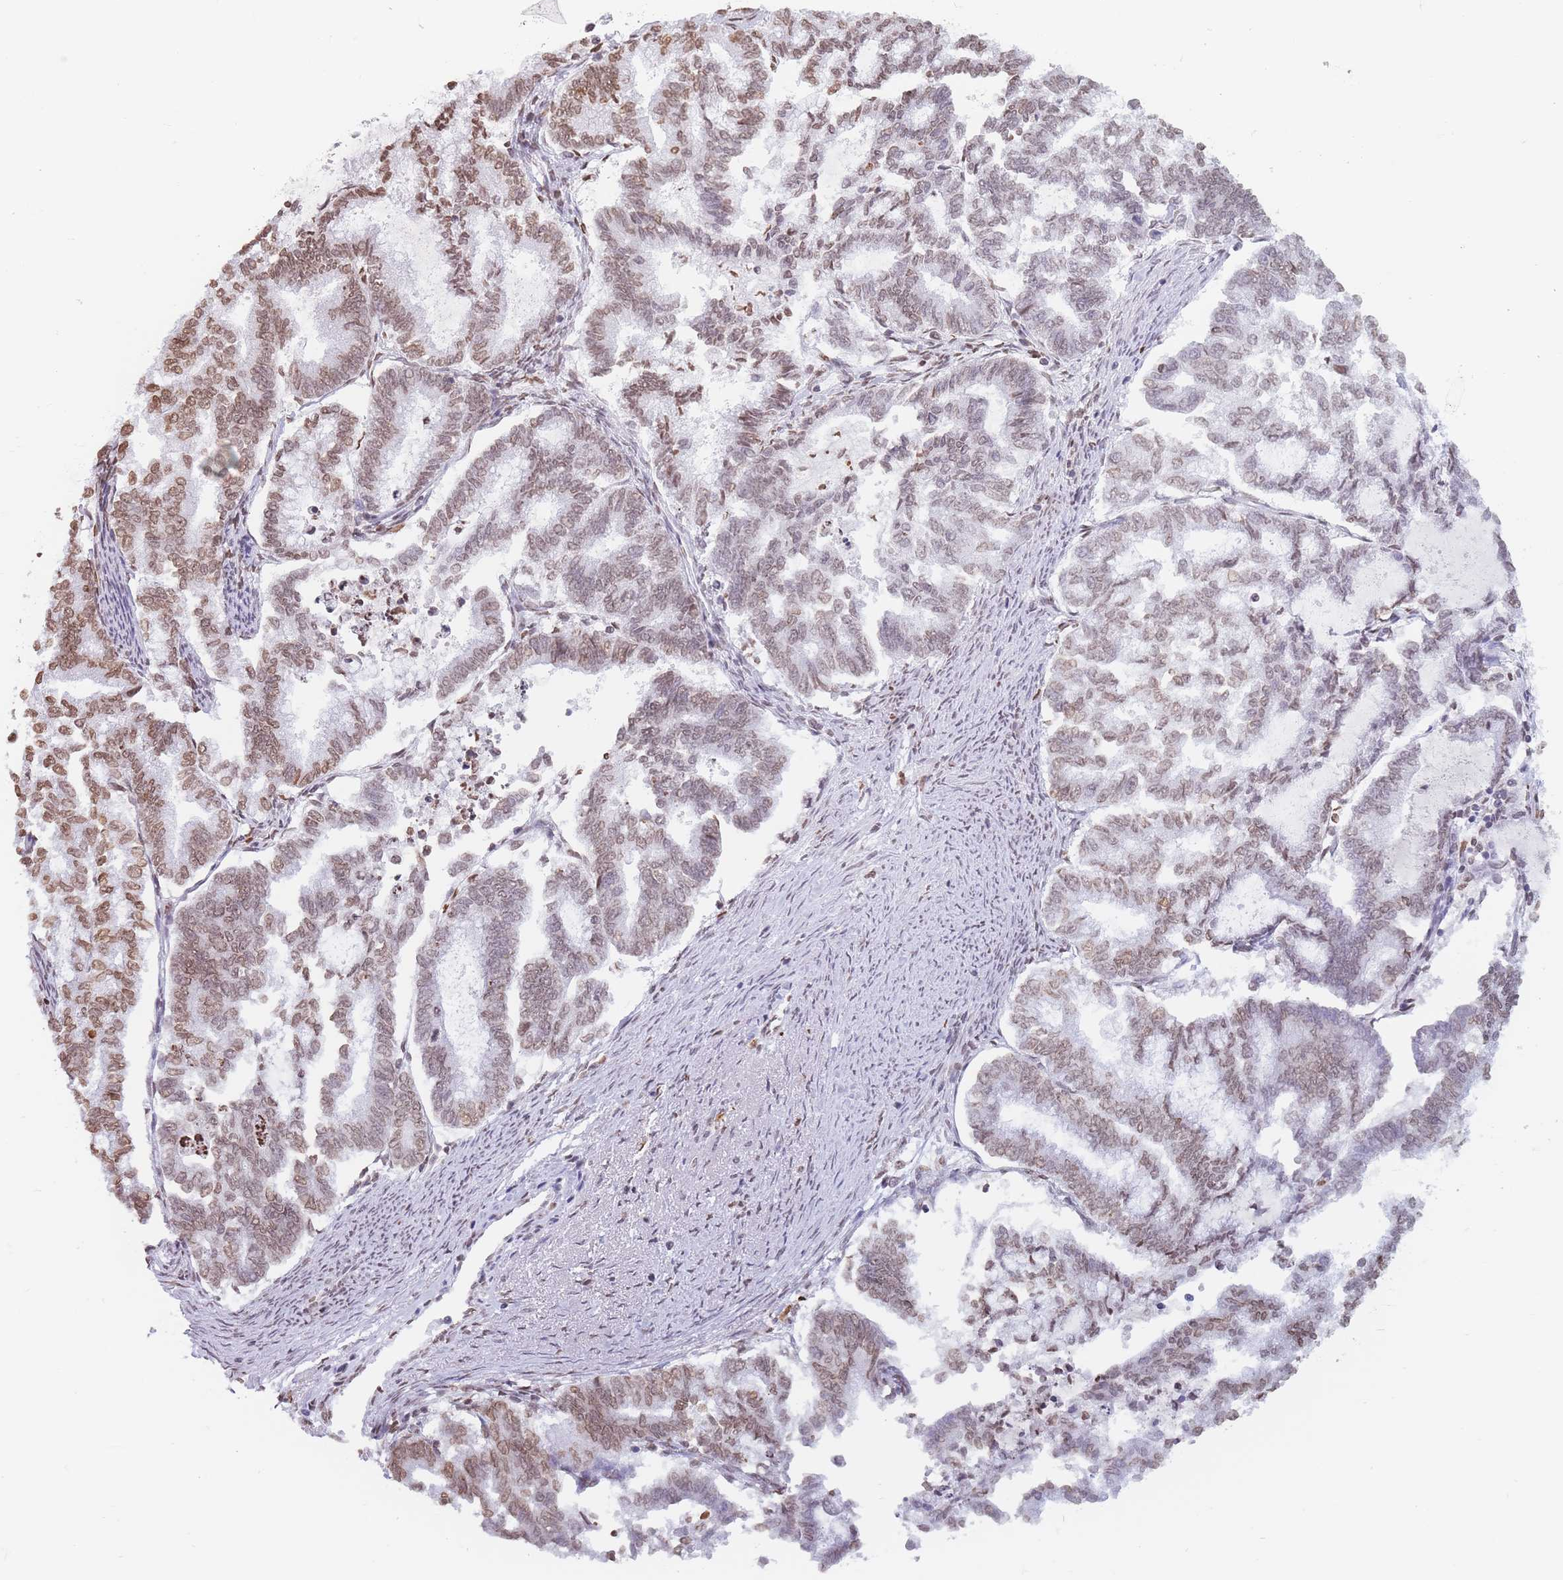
{"staining": {"intensity": "moderate", "quantity": "25%-75%", "location": "nuclear"}, "tissue": "endometrial cancer", "cell_type": "Tumor cells", "image_type": "cancer", "snomed": [{"axis": "morphology", "description": "Adenocarcinoma, NOS"}, {"axis": "topography", "description": "Endometrium"}], "caption": "Protein expression analysis of human endometrial adenocarcinoma reveals moderate nuclear positivity in approximately 25%-75% of tumor cells. (Stains: DAB (3,3'-diaminobenzidine) in brown, nuclei in blue, Microscopy: brightfield microscopy at high magnification).", "gene": "RYK", "patient": {"sex": "female", "age": 79}}